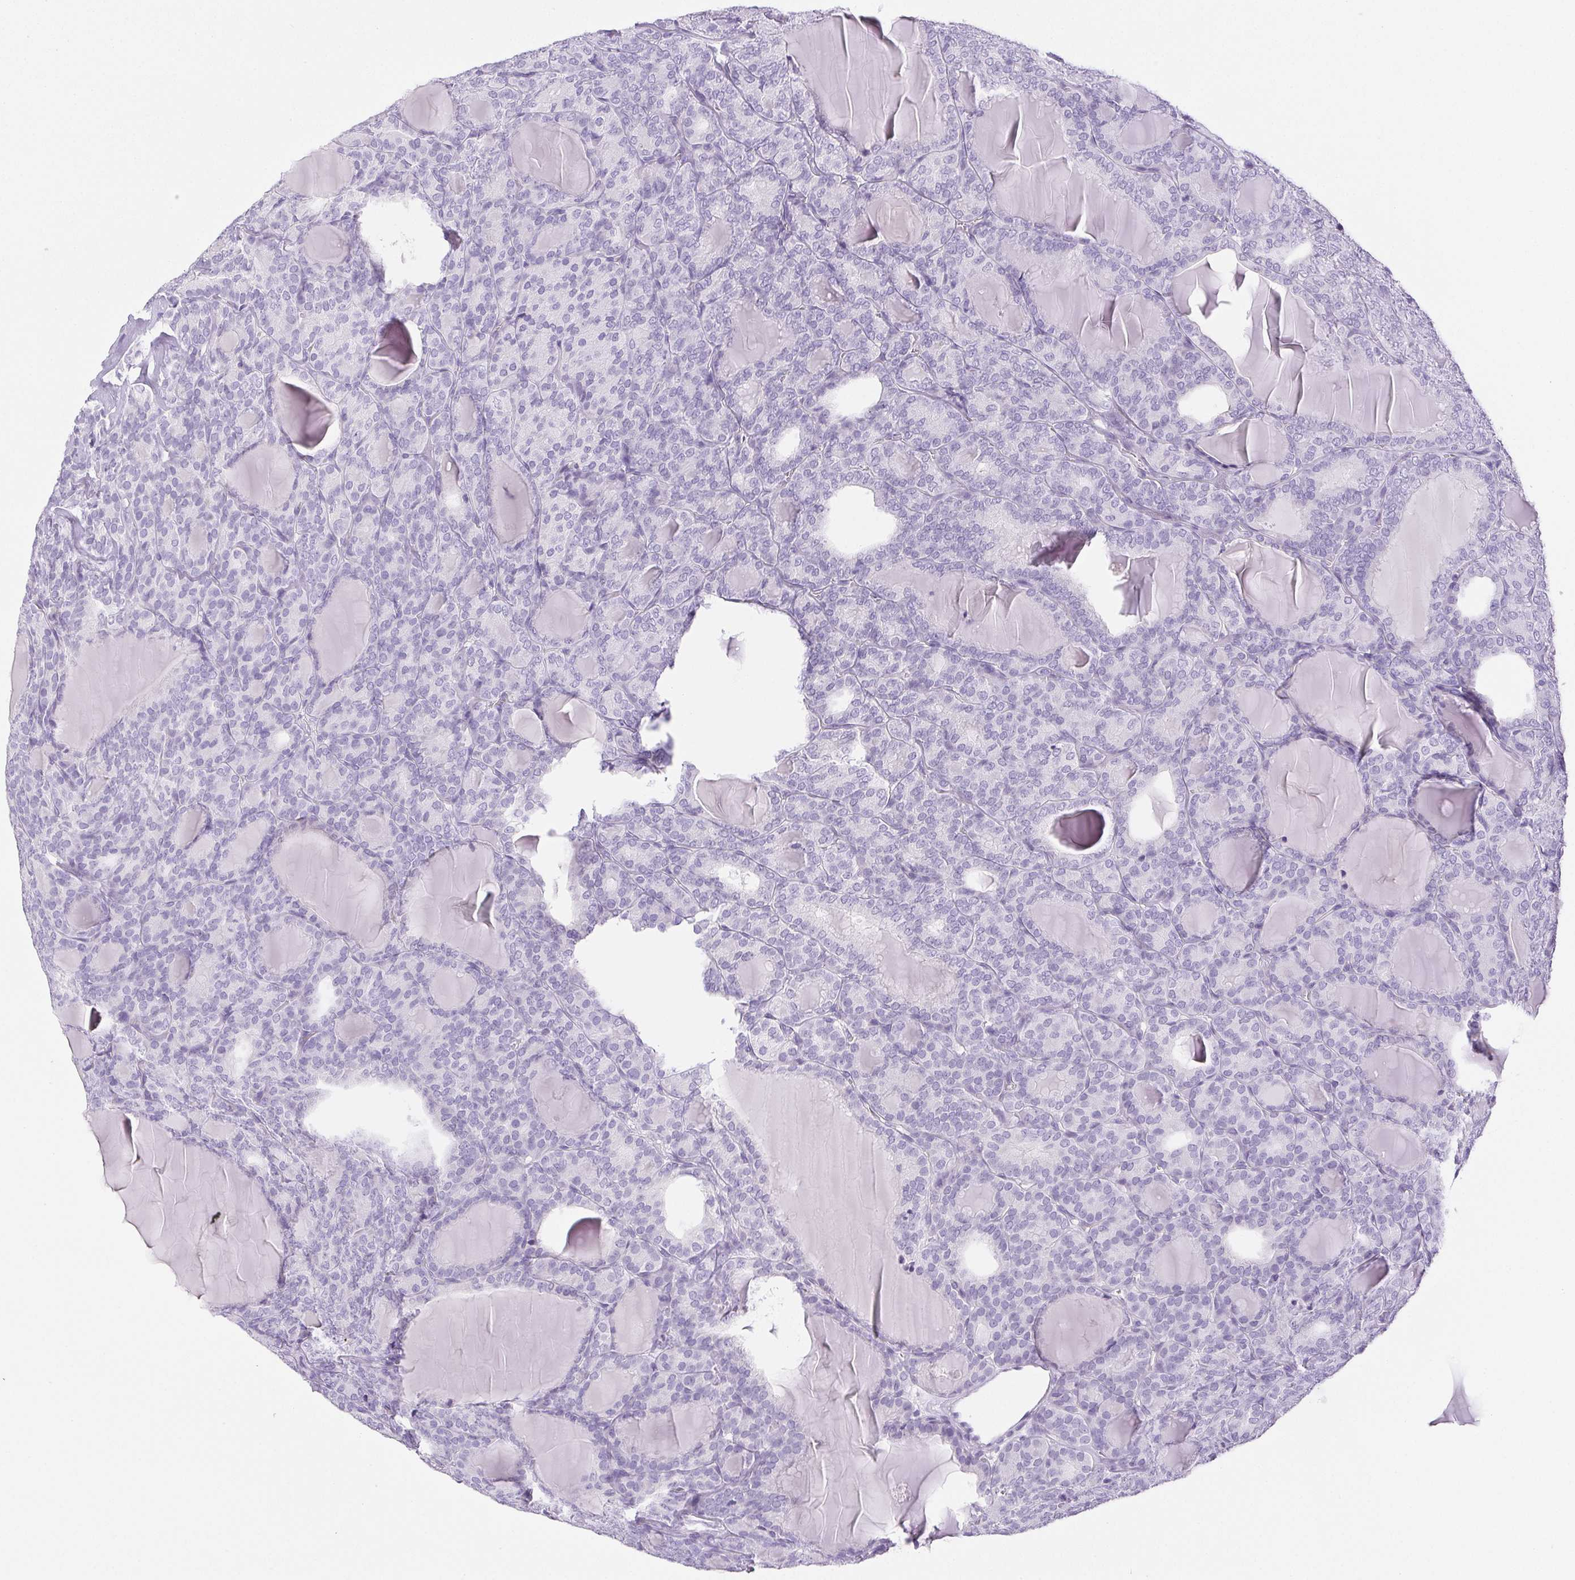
{"staining": {"intensity": "negative", "quantity": "none", "location": "none"}, "tissue": "thyroid cancer", "cell_type": "Tumor cells", "image_type": "cancer", "snomed": [{"axis": "morphology", "description": "Follicular adenoma carcinoma, NOS"}, {"axis": "topography", "description": "Thyroid gland"}], "caption": "The histopathology image demonstrates no staining of tumor cells in follicular adenoma carcinoma (thyroid). (DAB immunohistochemistry (IHC) visualized using brightfield microscopy, high magnification).", "gene": "HLA-G", "patient": {"sex": "male", "age": 74}}